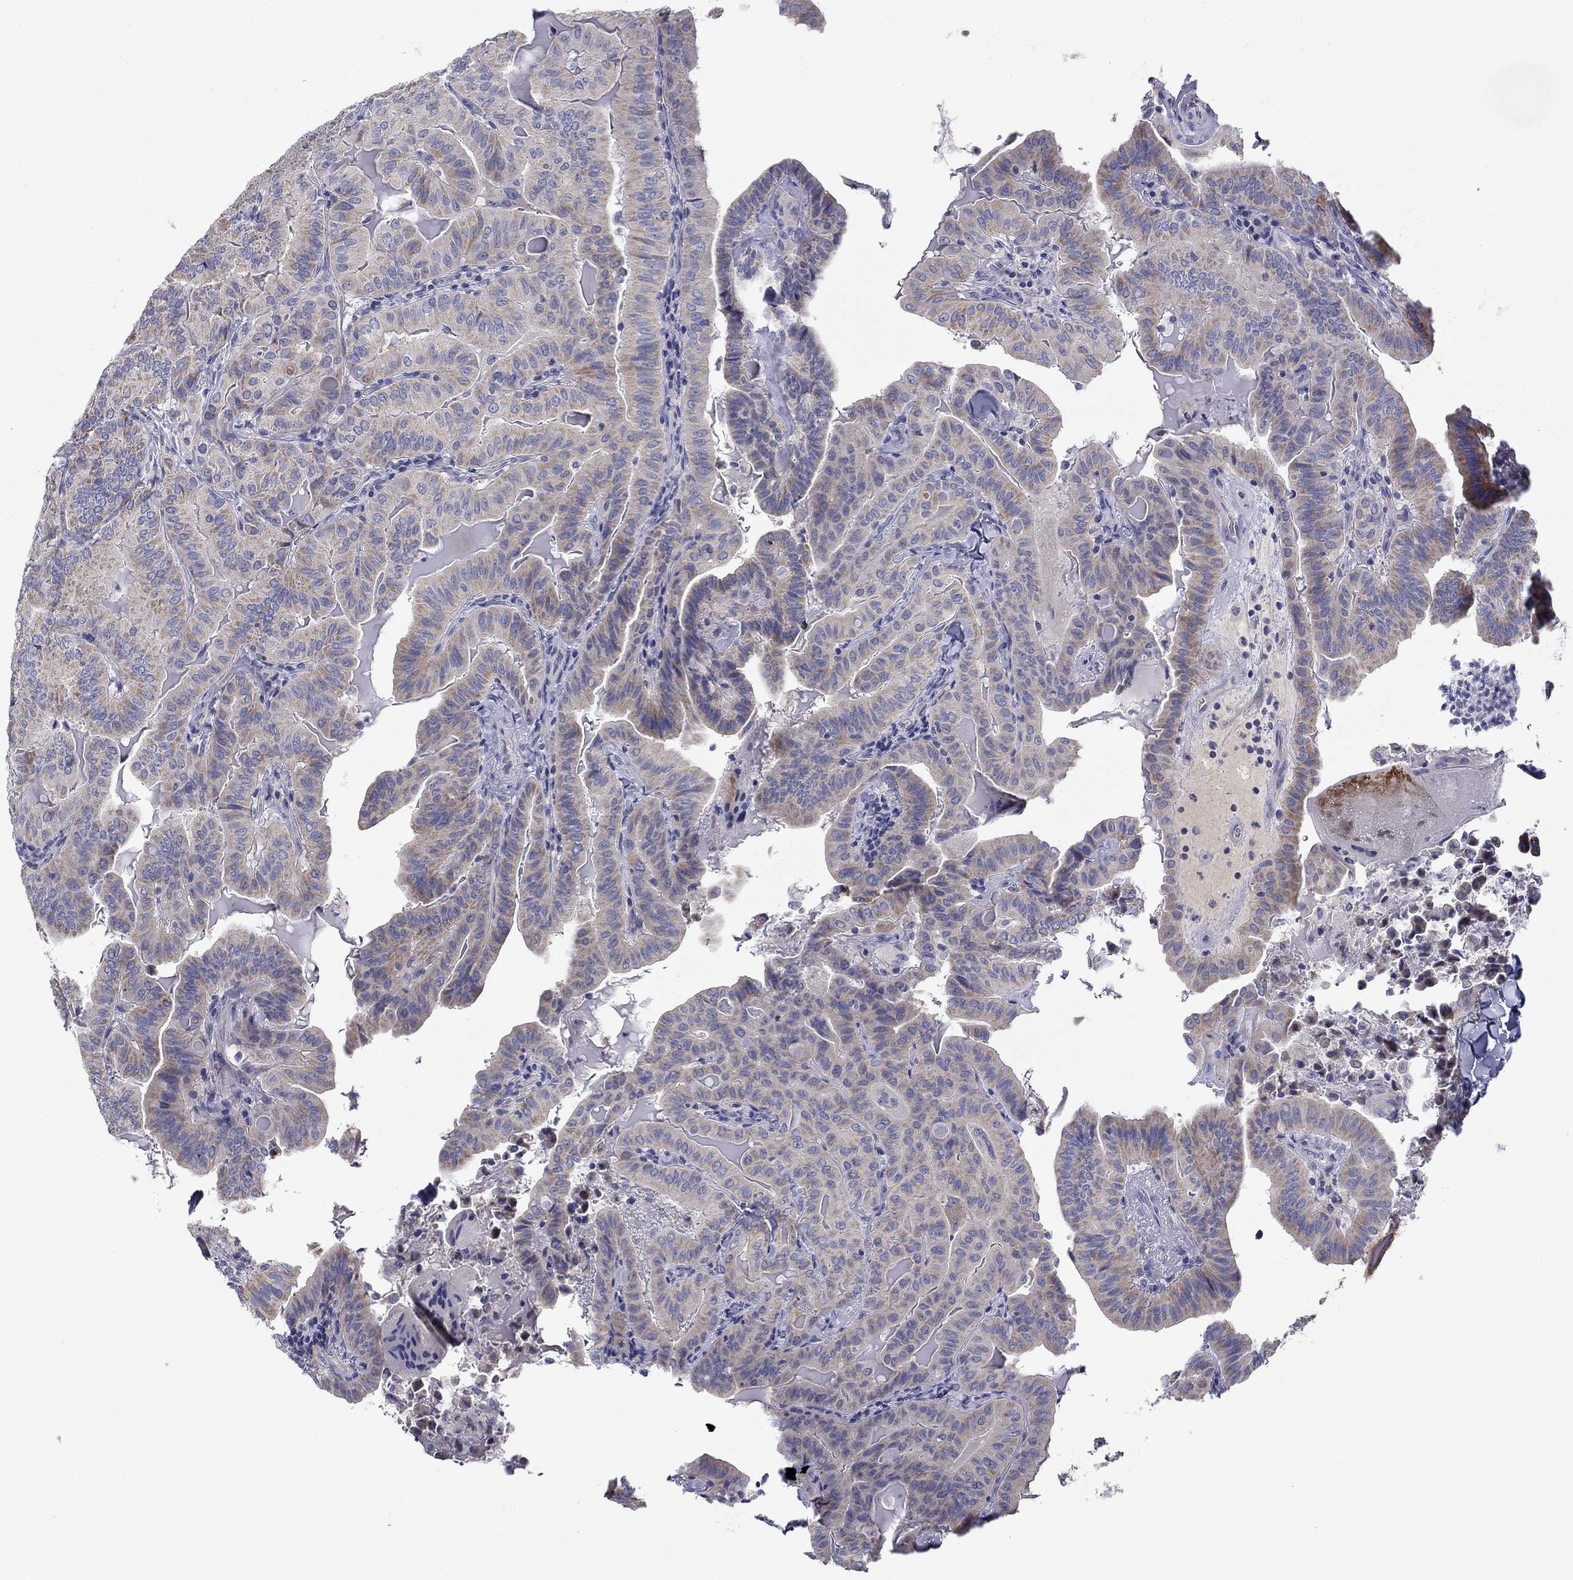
{"staining": {"intensity": "weak", "quantity": "25%-75%", "location": "cytoplasmic/membranous"}, "tissue": "thyroid cancer", "cell_type": "Tumor cells", "image_type": "cancer", "snomed": [{"axis": "morphology", "description": "Papillary adenocarcinoma, NOS"}, {"axis": "topography", "description": "Thyroid gland"}], "caption": "The immunohistochemical stain shows weak cytoplasmic/membranous positivity in tumor cells of thyroid cancer (papillary adenocarcinoma) tissue. (Brightfield microscopy of DAB IHC at high magnification).", "gene": "SPATA7", "patient": {"sex": "female", "age": 68}}